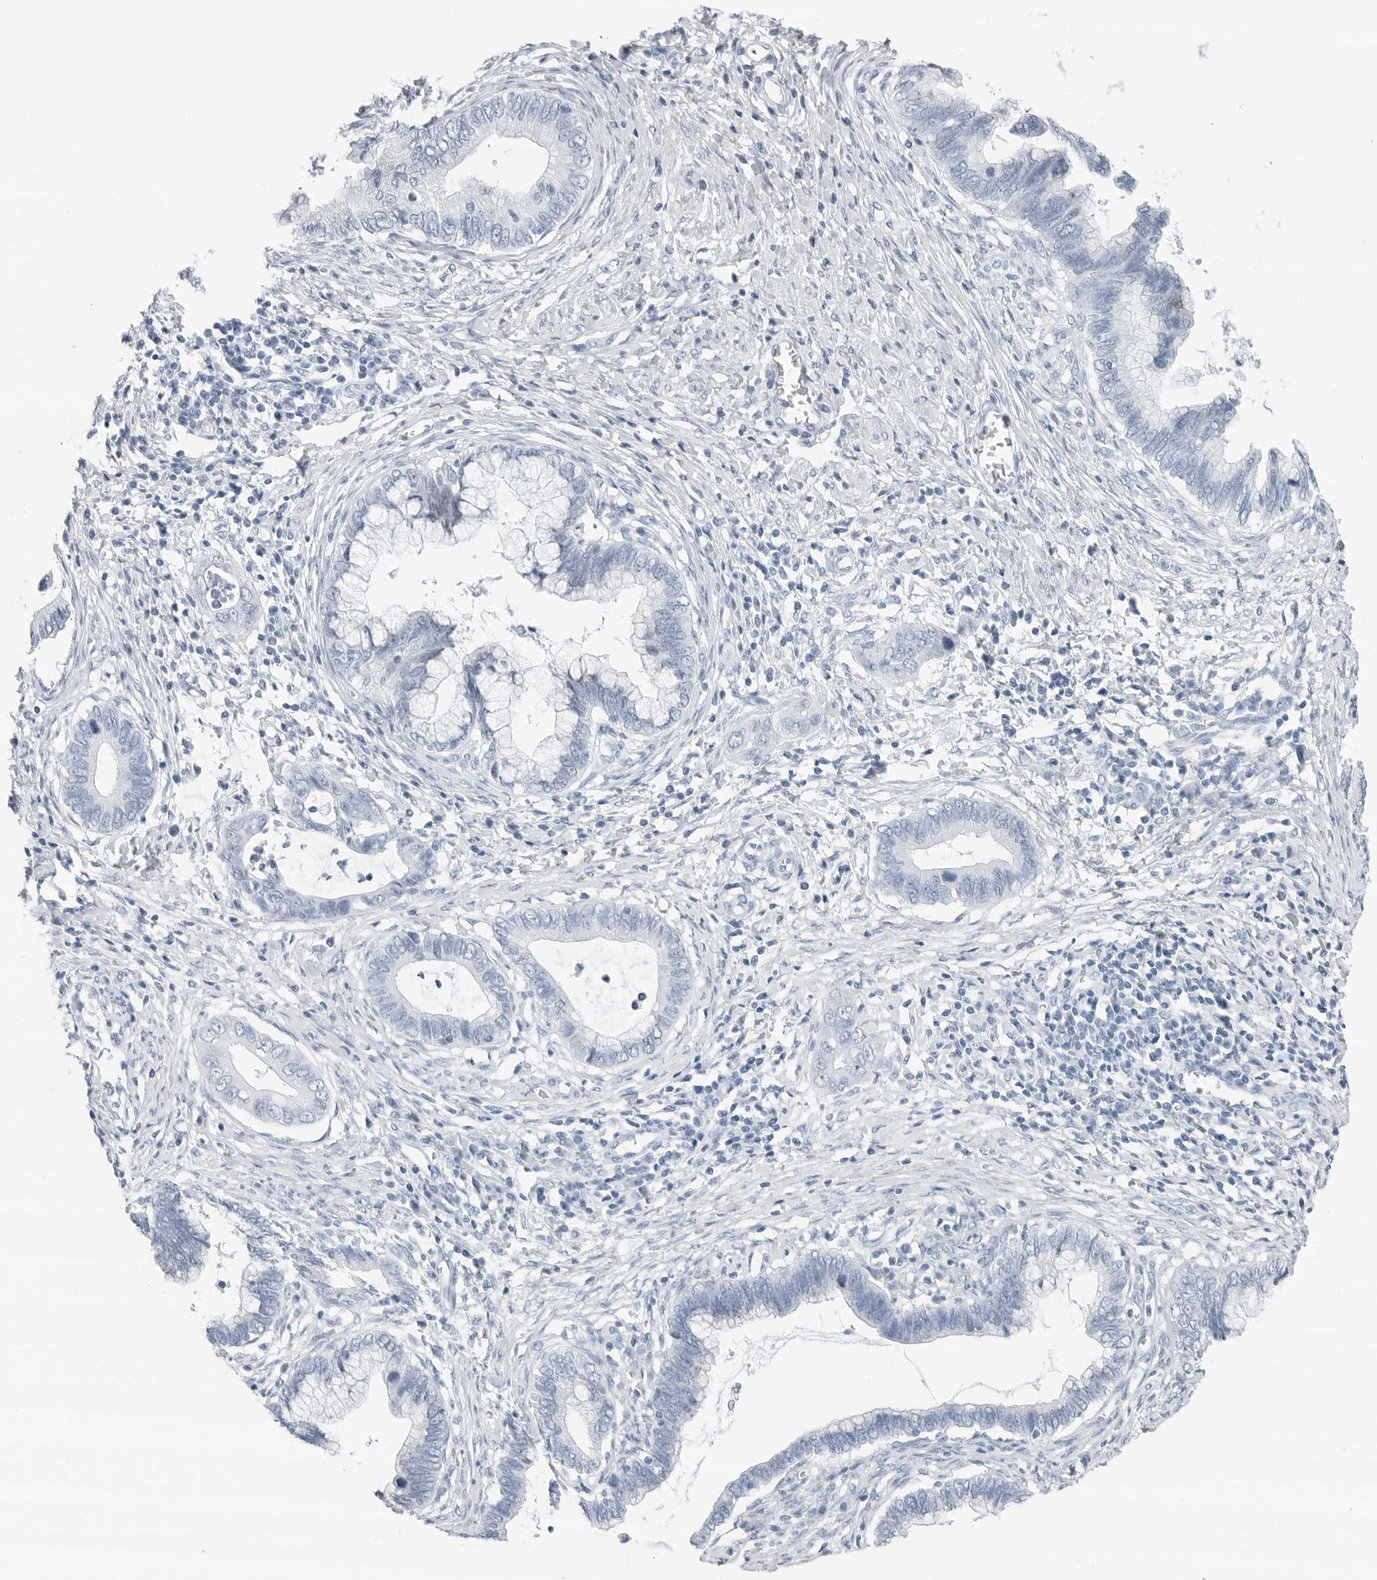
{"staining": {"intensity": "negative", "quantity": "none", "location": "none"}, "tissue": "cervical cancer", "cell_type": "Tumor cells", "image_type": "cancer", "snomed": [{"axis": "morphology", "description": "Adenocarcinoma, NOS"}, {"axis": "topography", "description": "Cervix"}], "caption": "High magnification brightfield microscopy of cervical adenocarcinoma stained with DAB (3,3'-diaminobenzidine) (brown) and counterstained with hematoxylin (blue): tumor cells show no significant staining.", "gene": "SLPI", "patient": {"sex": "female", "age": 44}}